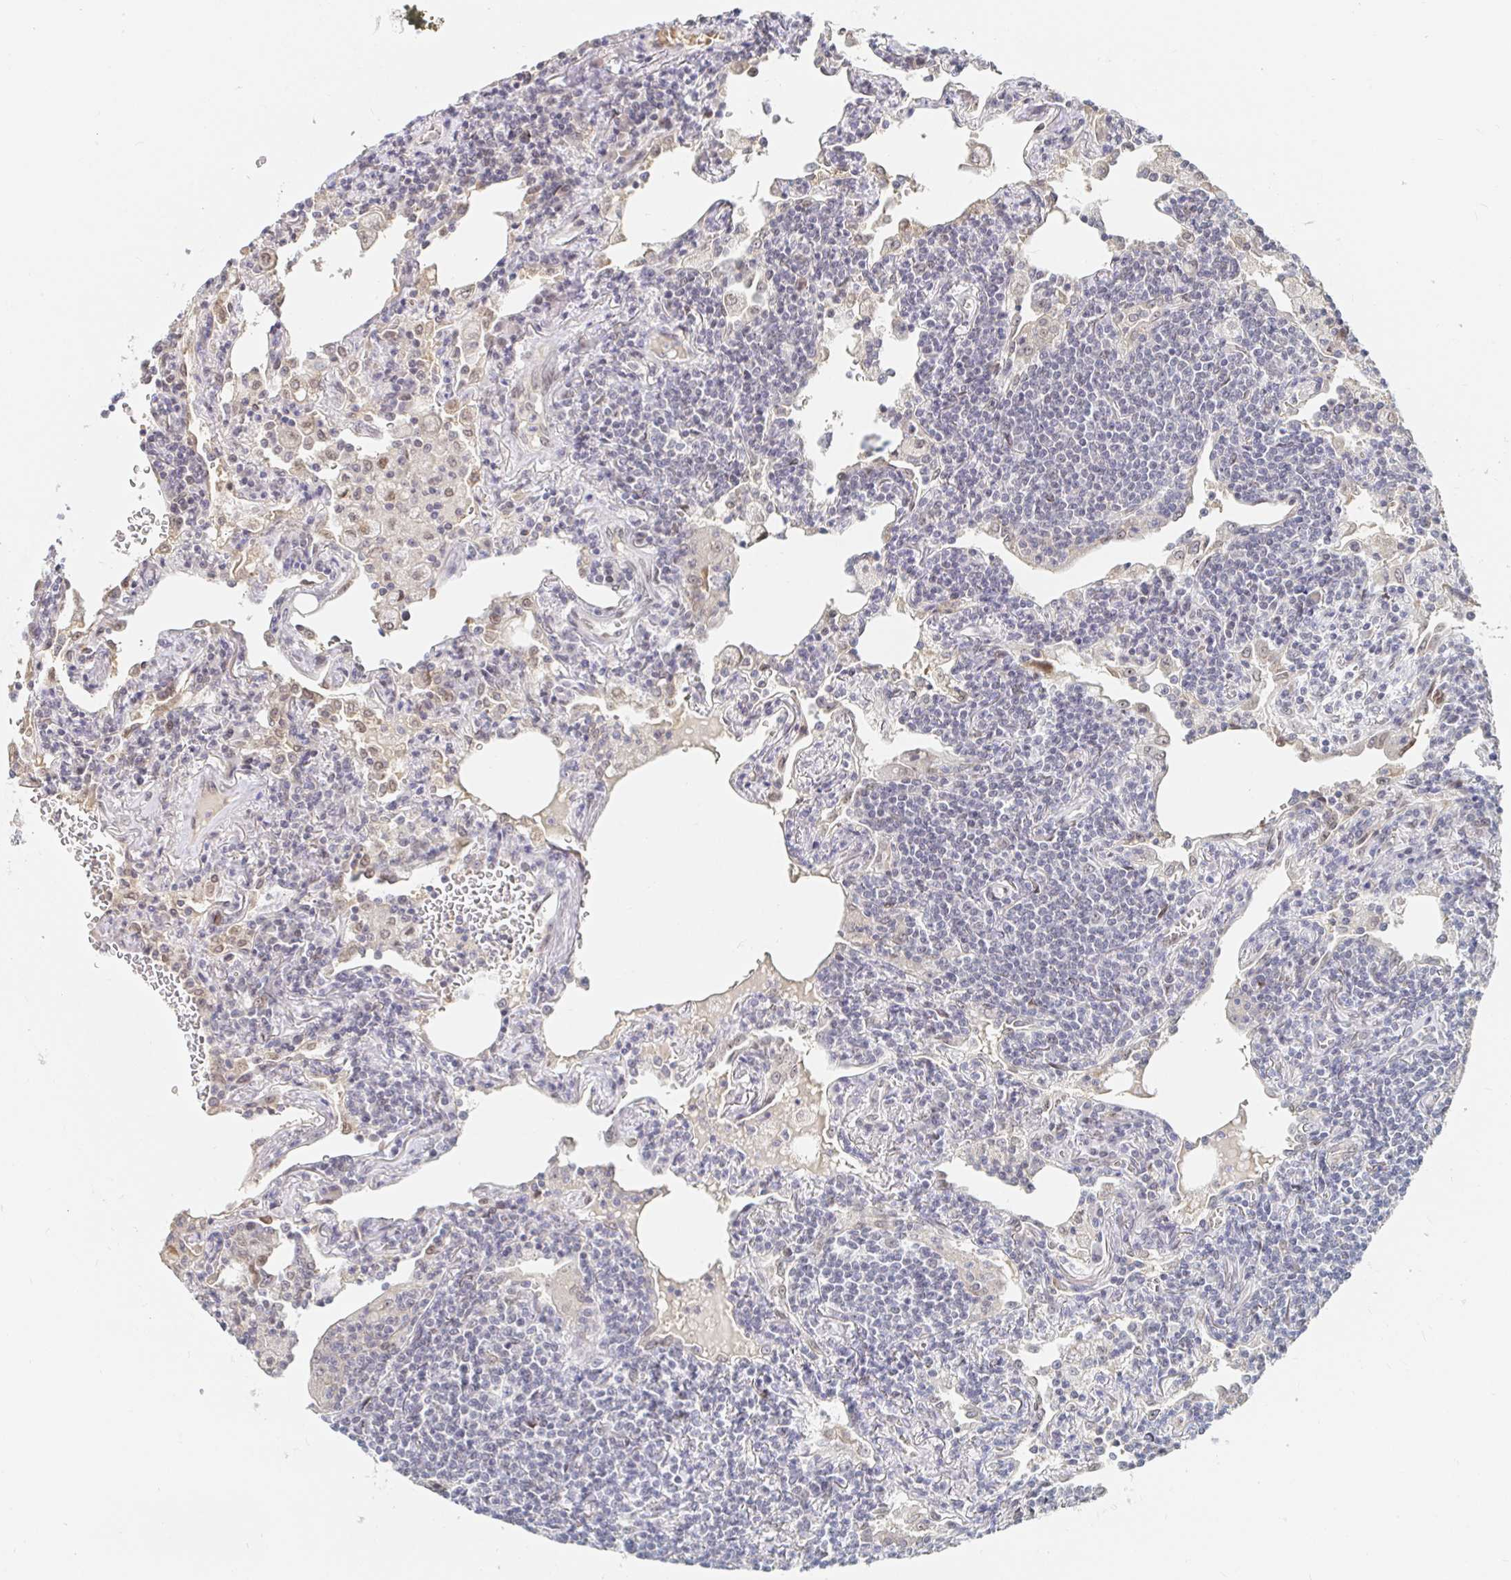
{"staining": {"intensity": "negative", "quantity": "none", "location": "none"}, "tissue": "lymphoma", "cell_type": "Tumor cells", "image_type": "cancer", "snomed": [{"axis": "morphology", "description": "Malignant lymphoma, non-Hodgkin's type, Low grade"}, {"axis": "topography", "description": "Lung"}], "caption": "An IHC image of lymphoma is shown. There is no staining in tumor cells of lymphoma.", "gene": "CHD2", "patient": {"sex": "female", "age": 71}}